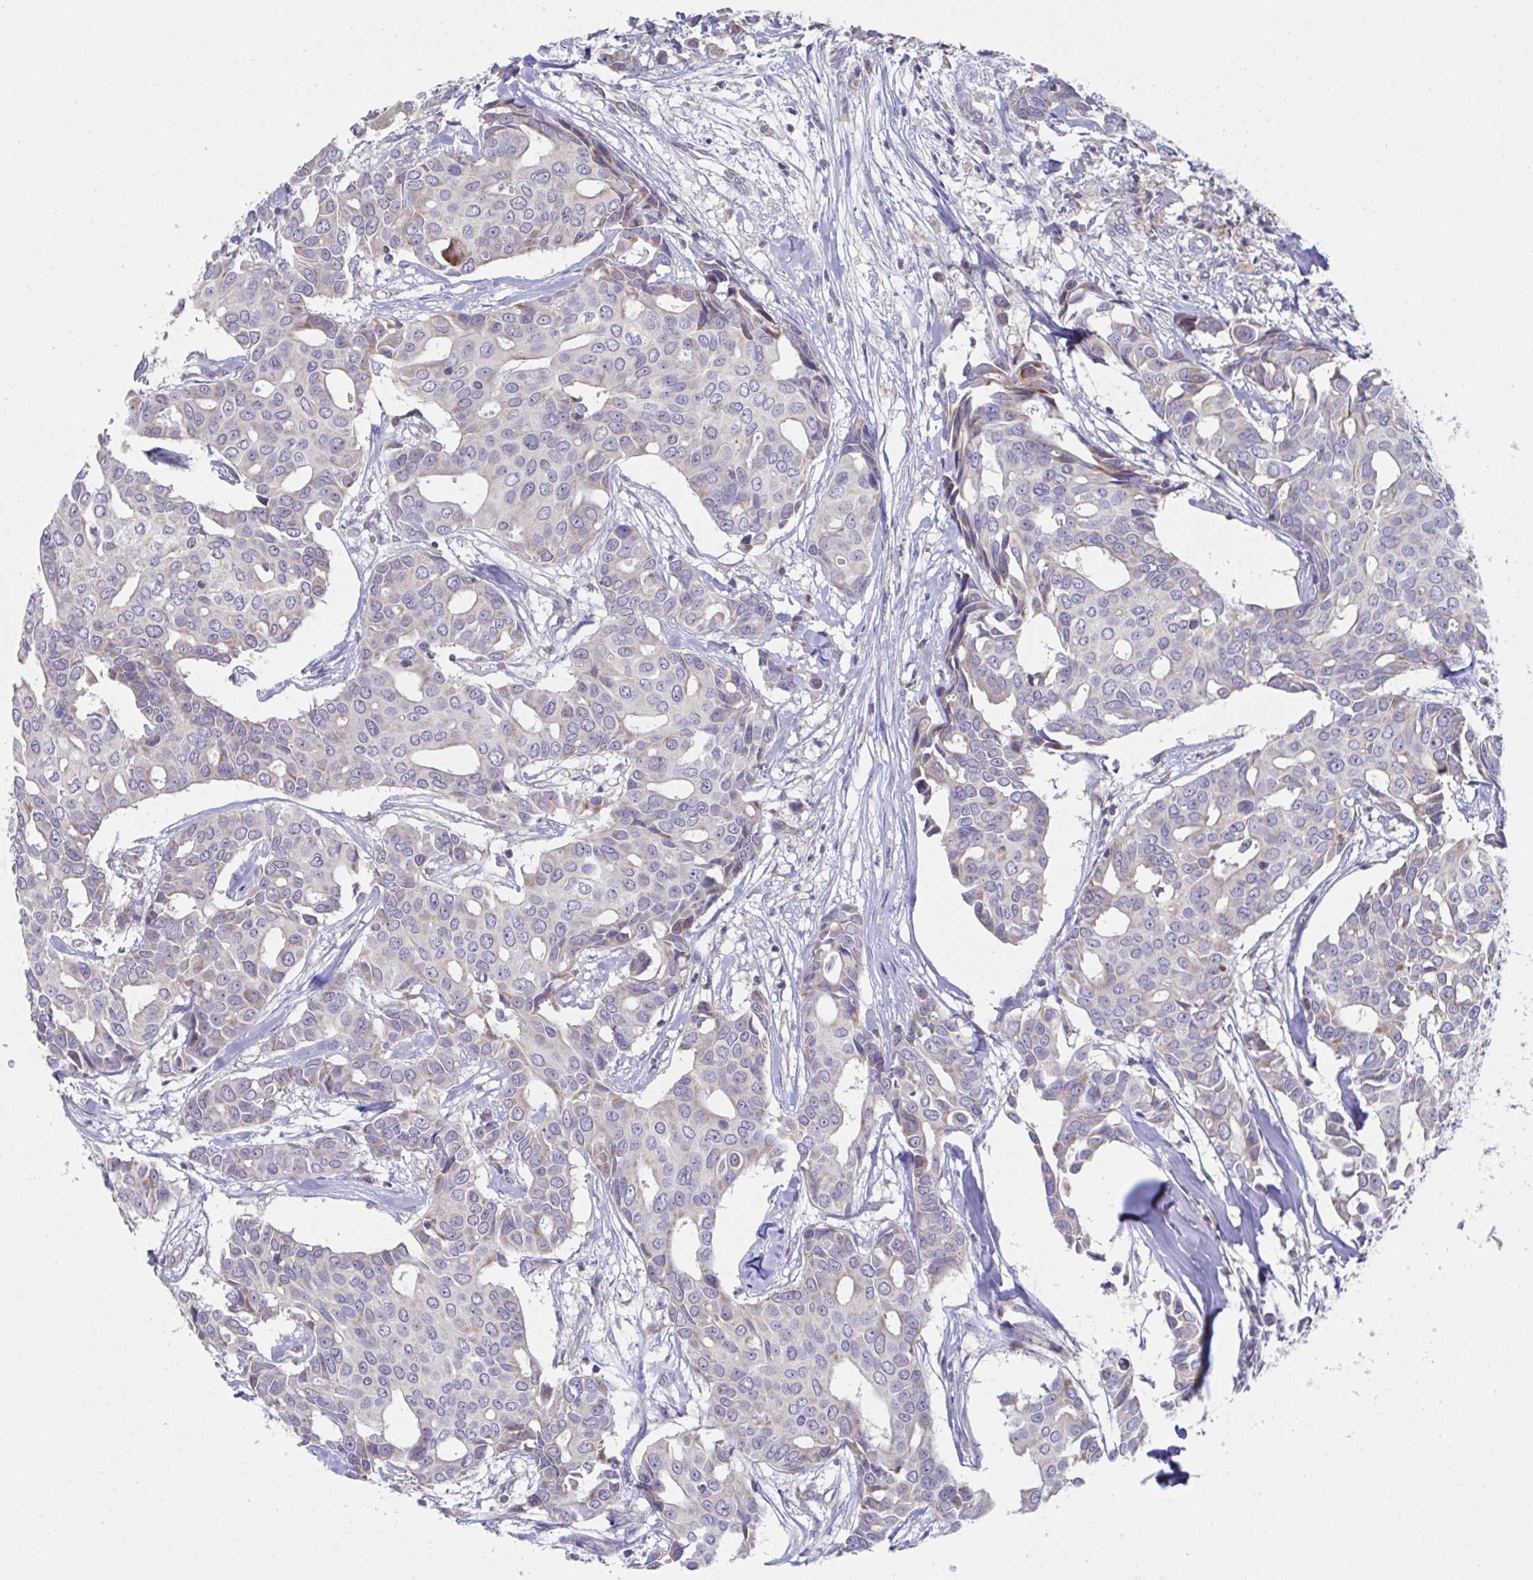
{"staining": {"intensity": "negative", "quantity": "none", "location": "none"}, "tissue": "breast cancer", "cell_type": "Tumor cells", "image_type": "cancer", "snomed": [{"axis": "morphology", "description": "Duct carcinoma"}, {"axis": "topography", "description": "Breast"}], "caption": "The IHC histopathology image has no significant expression in tumor cells of breast cancer tissue.", "gene": "NDUFA7", "patient": {"sex": "female", "age": 54}}